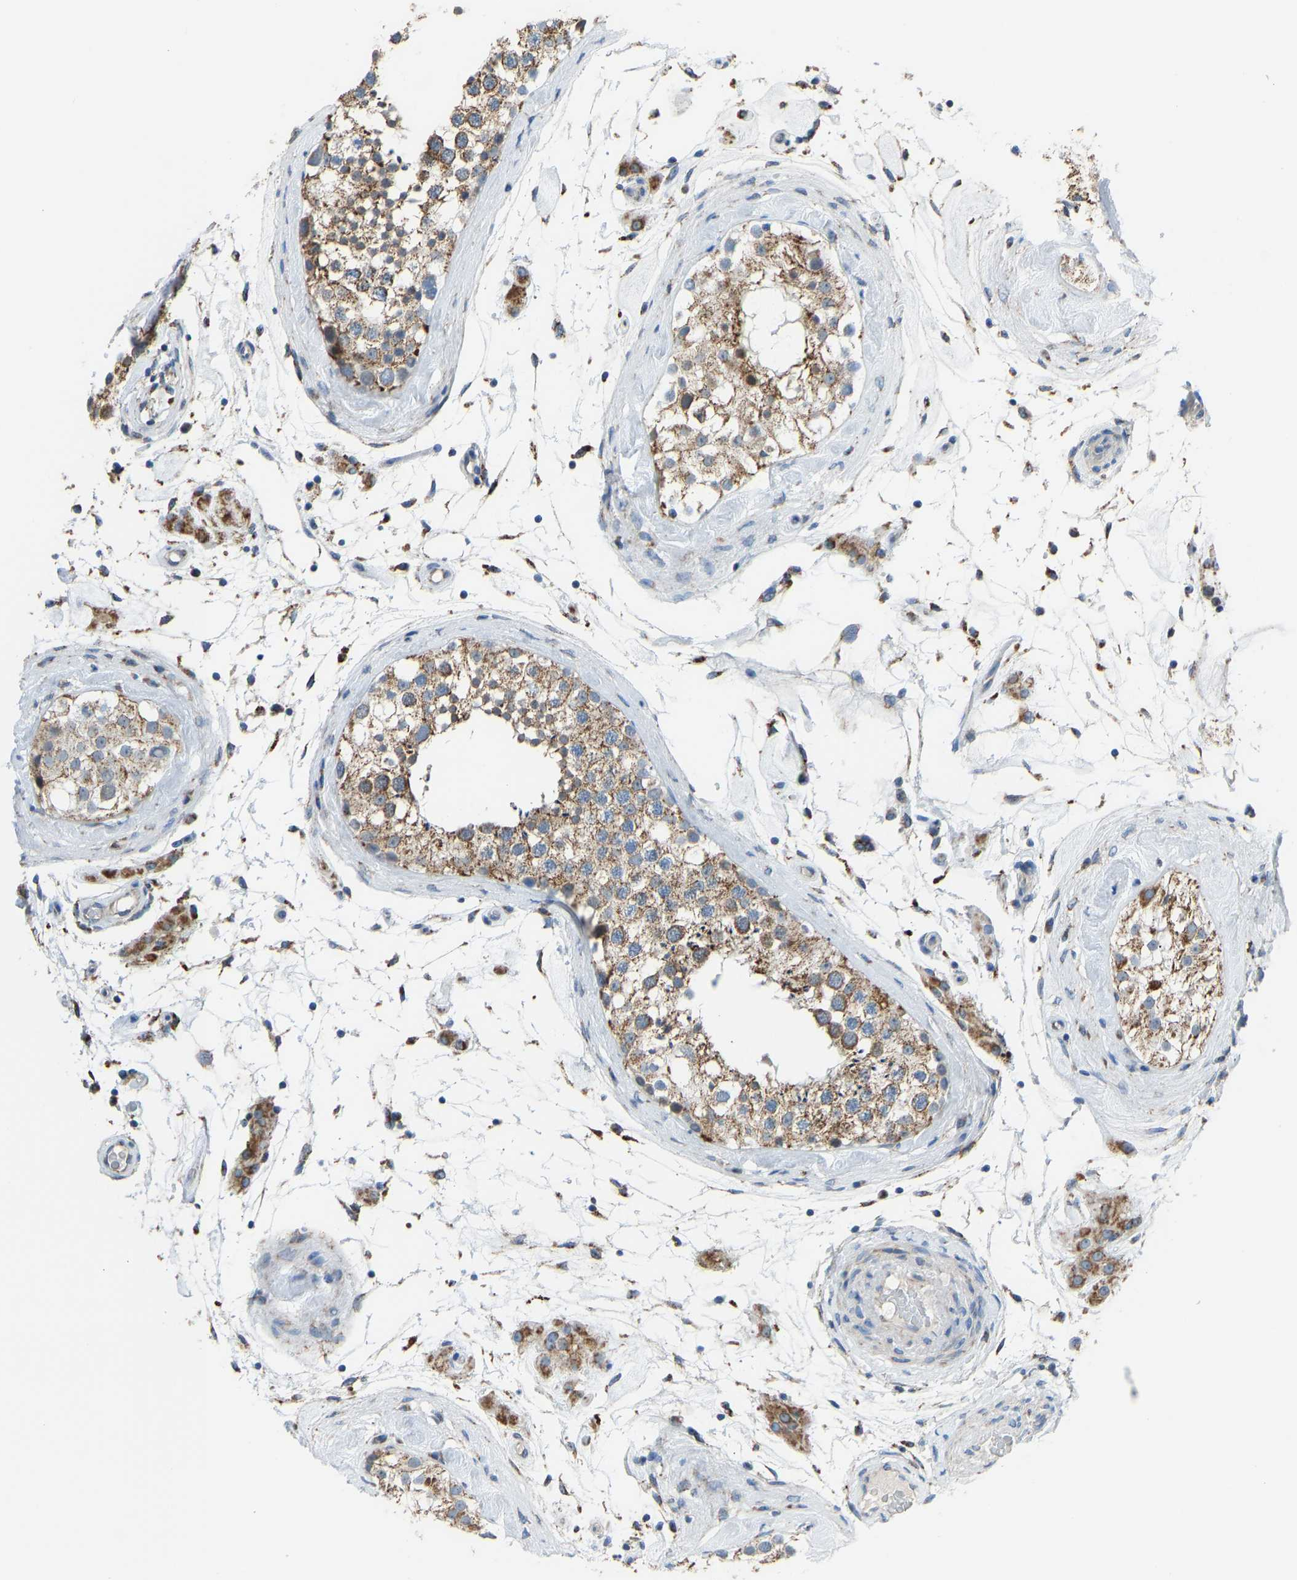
{"staining": {"intensity": "moderate", "quantity": ">75%", "location": "cytoplasmic/membranous"}, "tissue": "testis", "cell_type": "Cells in seminiferous ducts", "image_type": "normal", "snomed": [{"axis": "morphology", "description": "Normal tissue, NOS"}, {"axis": "topography", "description": "Testis"}], "caption": "IHC image of unremarkable testis stained for a protein (brown), which demonstrates medium levels of moderate cytoplasmic/membranous expression in about >75% of cells in seminiferous ducts.", "gene": "SMIM20", "patient": {"sex": "male", "age": 46}}